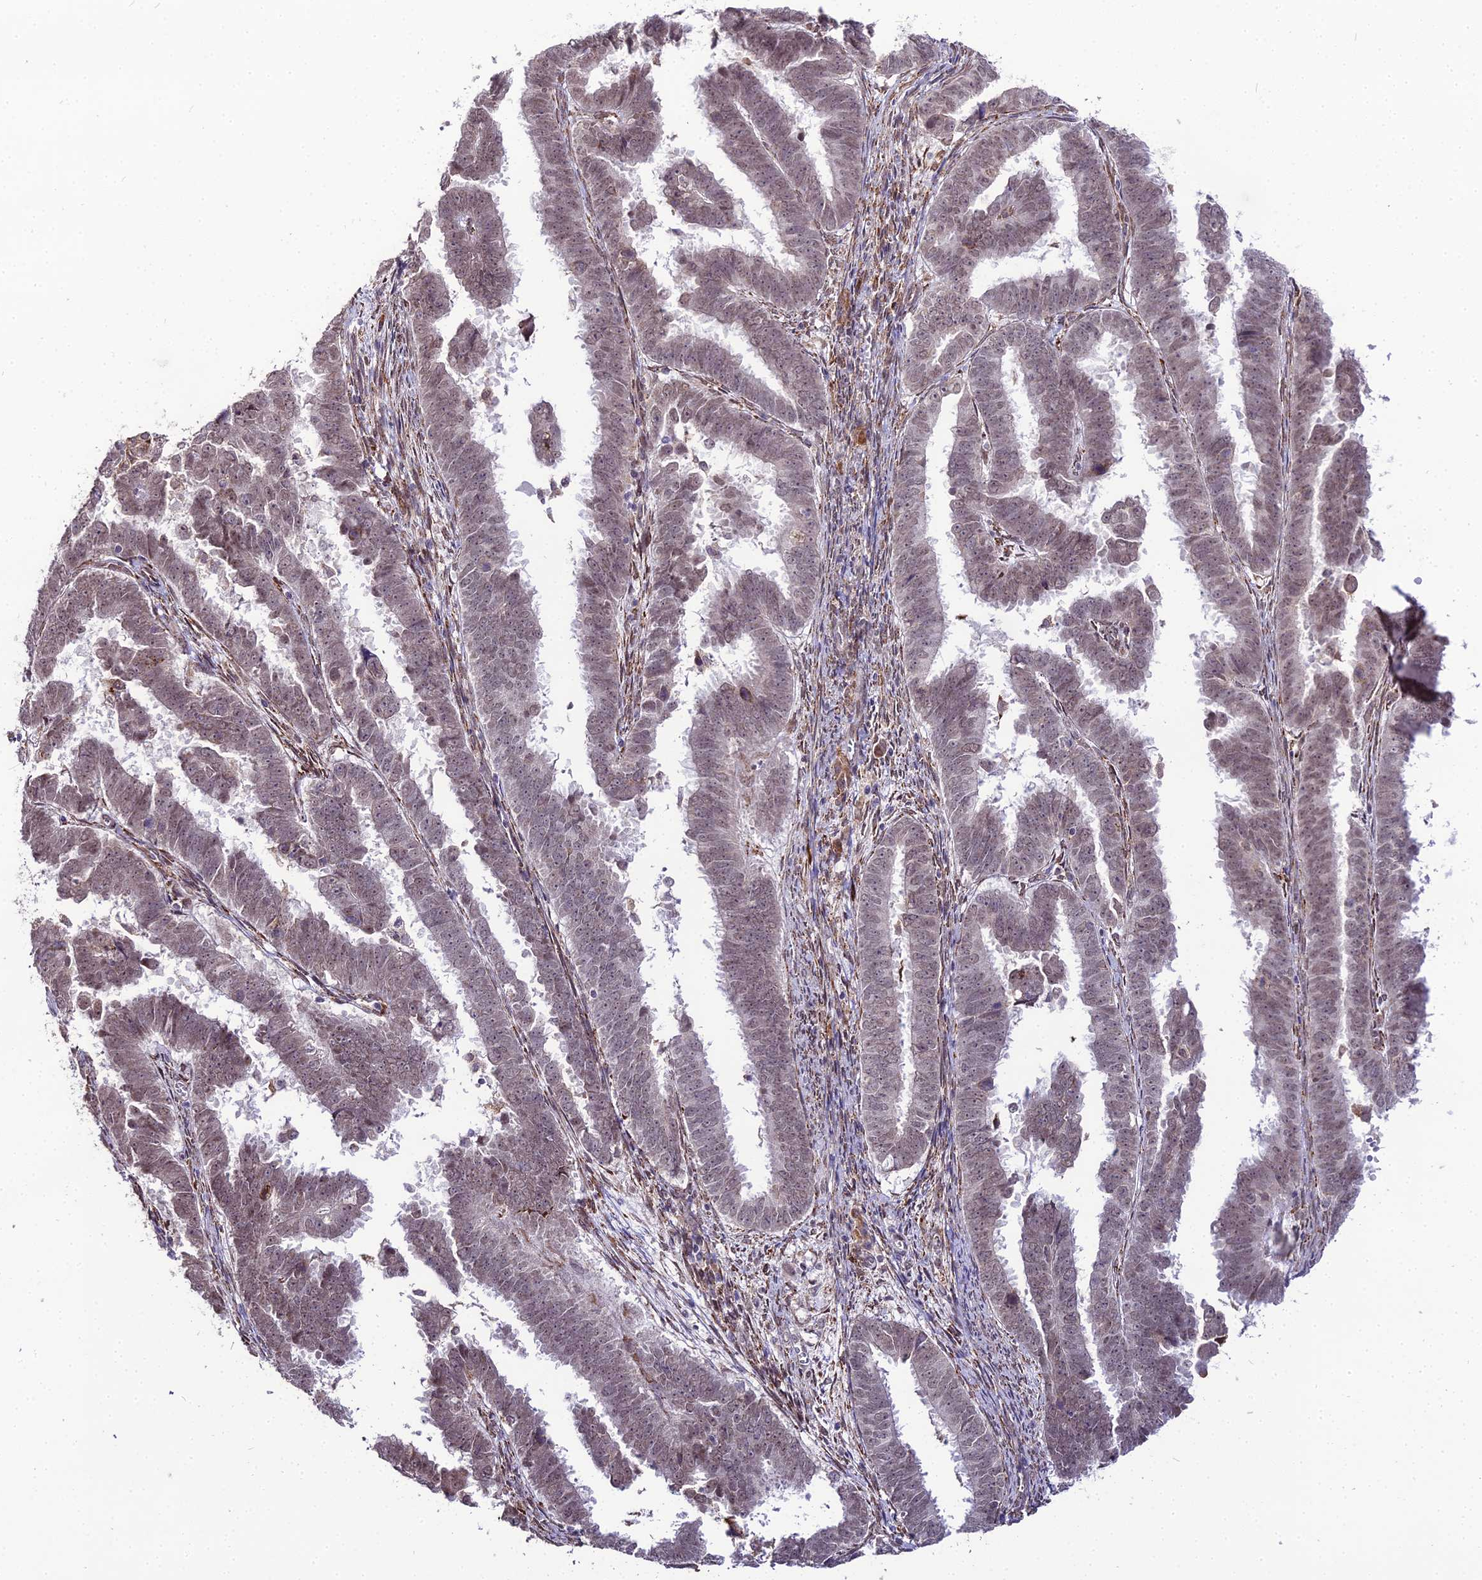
{"staining": {"intensity": "weak", "quantity": "<25%", "location": "nuclear"}, "tissue": "endometrial cancer", "cell_type": "Tumor cells", "image_type": "cancer", "snomed": [{"axis": "morphology", "description": "Adenocarcinoma, NOS"}, {"axis": "topography", "description": "Endometrium"}], "caption": "Immunohistochemistry histopathology image of neoplastic tissue: adenocarcinoma (endometrial) stained with DAB reveals no significant protein expression in tumor cells.", "gene": "TROAP", "patient": {"sex": "female", "age": 75}}